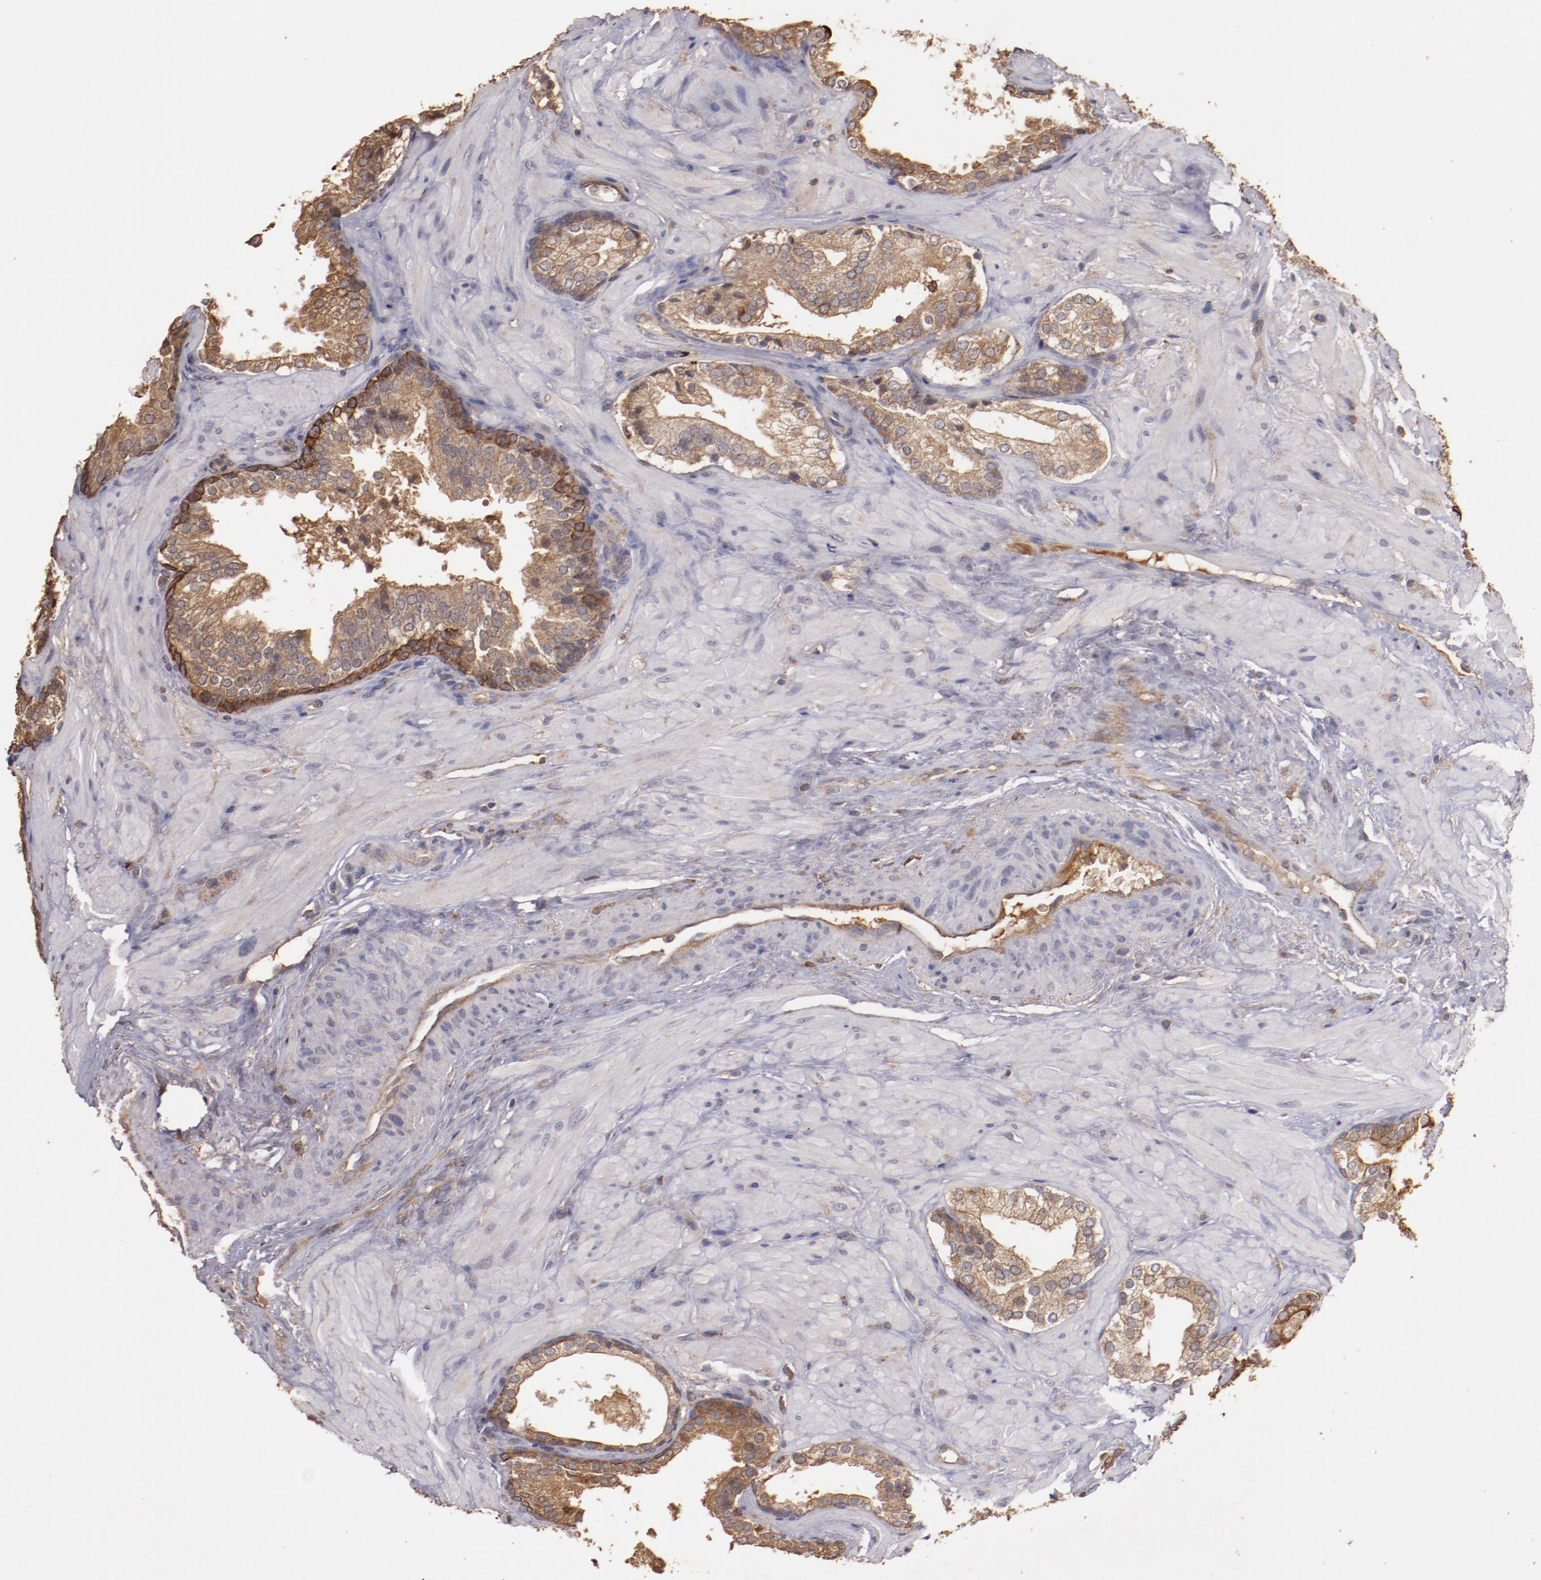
{"staining": {"intensity": "moderate", "quantity": ">75%", "location": "cytoplasmic/membranous"}, "tissue": "prostate cancer", "cell_type": "Tumor cells", "image_type": "cancer", "snomed": [{"axis": "morphology", "description": "Adenocarcinoma, Low grade"}, {"axis": "topography", "description": "Prostate"}], "caption": "Prostate low-grade adenocarcinoma tissue reveals moderate cytoplasmic/membranous staining in about >75% of tumor cells, visualized by immunohistochemistry. (brown staining indicates protein expression, while blue staining denotes nuclei).", "gene": "SRRD", "patient": {"sex": "male", "age": 69}}